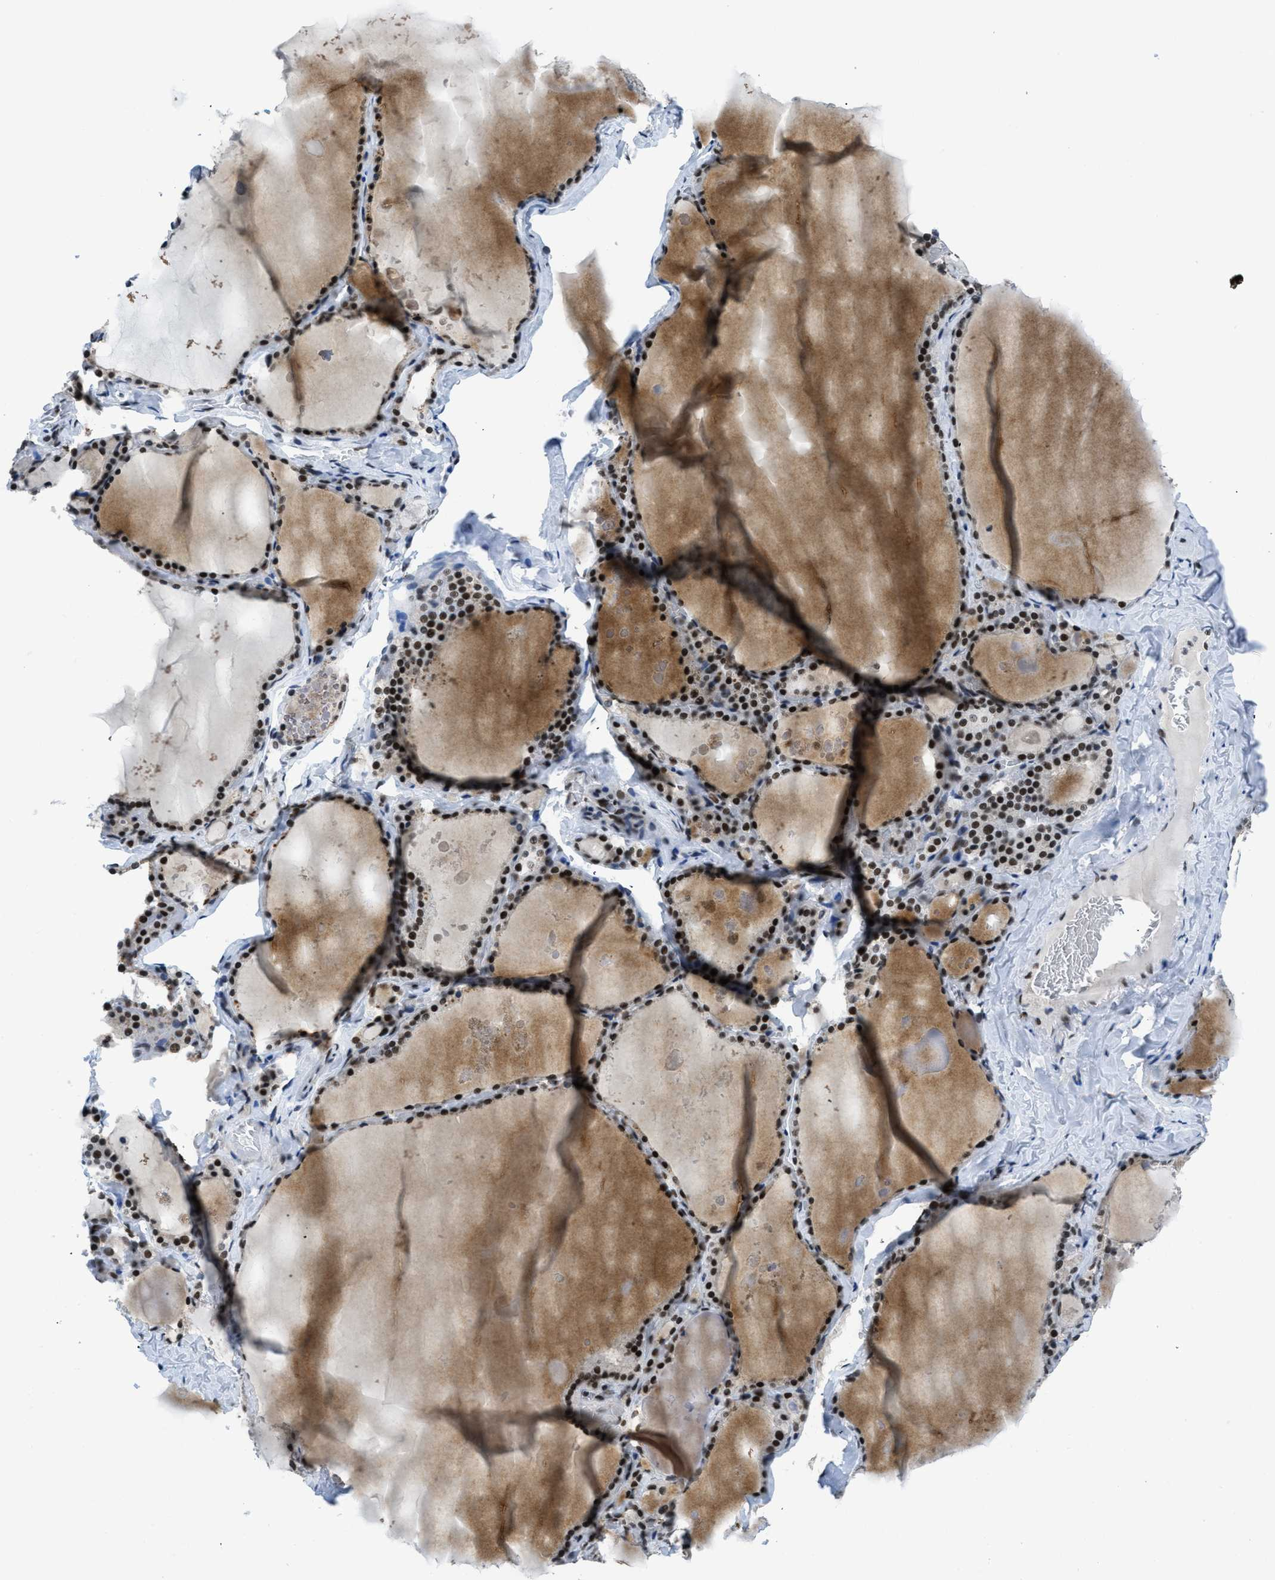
{"staining": {"intensity": "strong", "quantity": ">75%", "location": "nuclear"}, "tissue": "thyroid gland", "cell_type": "Glandular cells", "image_type": "normal", "snomed": [{"axis": "morphology", "description": "Normal tissue, NOS"}, {"axis": "topography", "description": "Thyroid gland"}], "caption": "IHC (DAB) staining of normal thyroid gland exhibits strong nuclear protein staining in approximately >75% of glandular cells. (Brightfield microscopy of DAB IHC at high magnification).", "gene": "GATAD2B", "patient": {"sex": "male", "age": 56}}